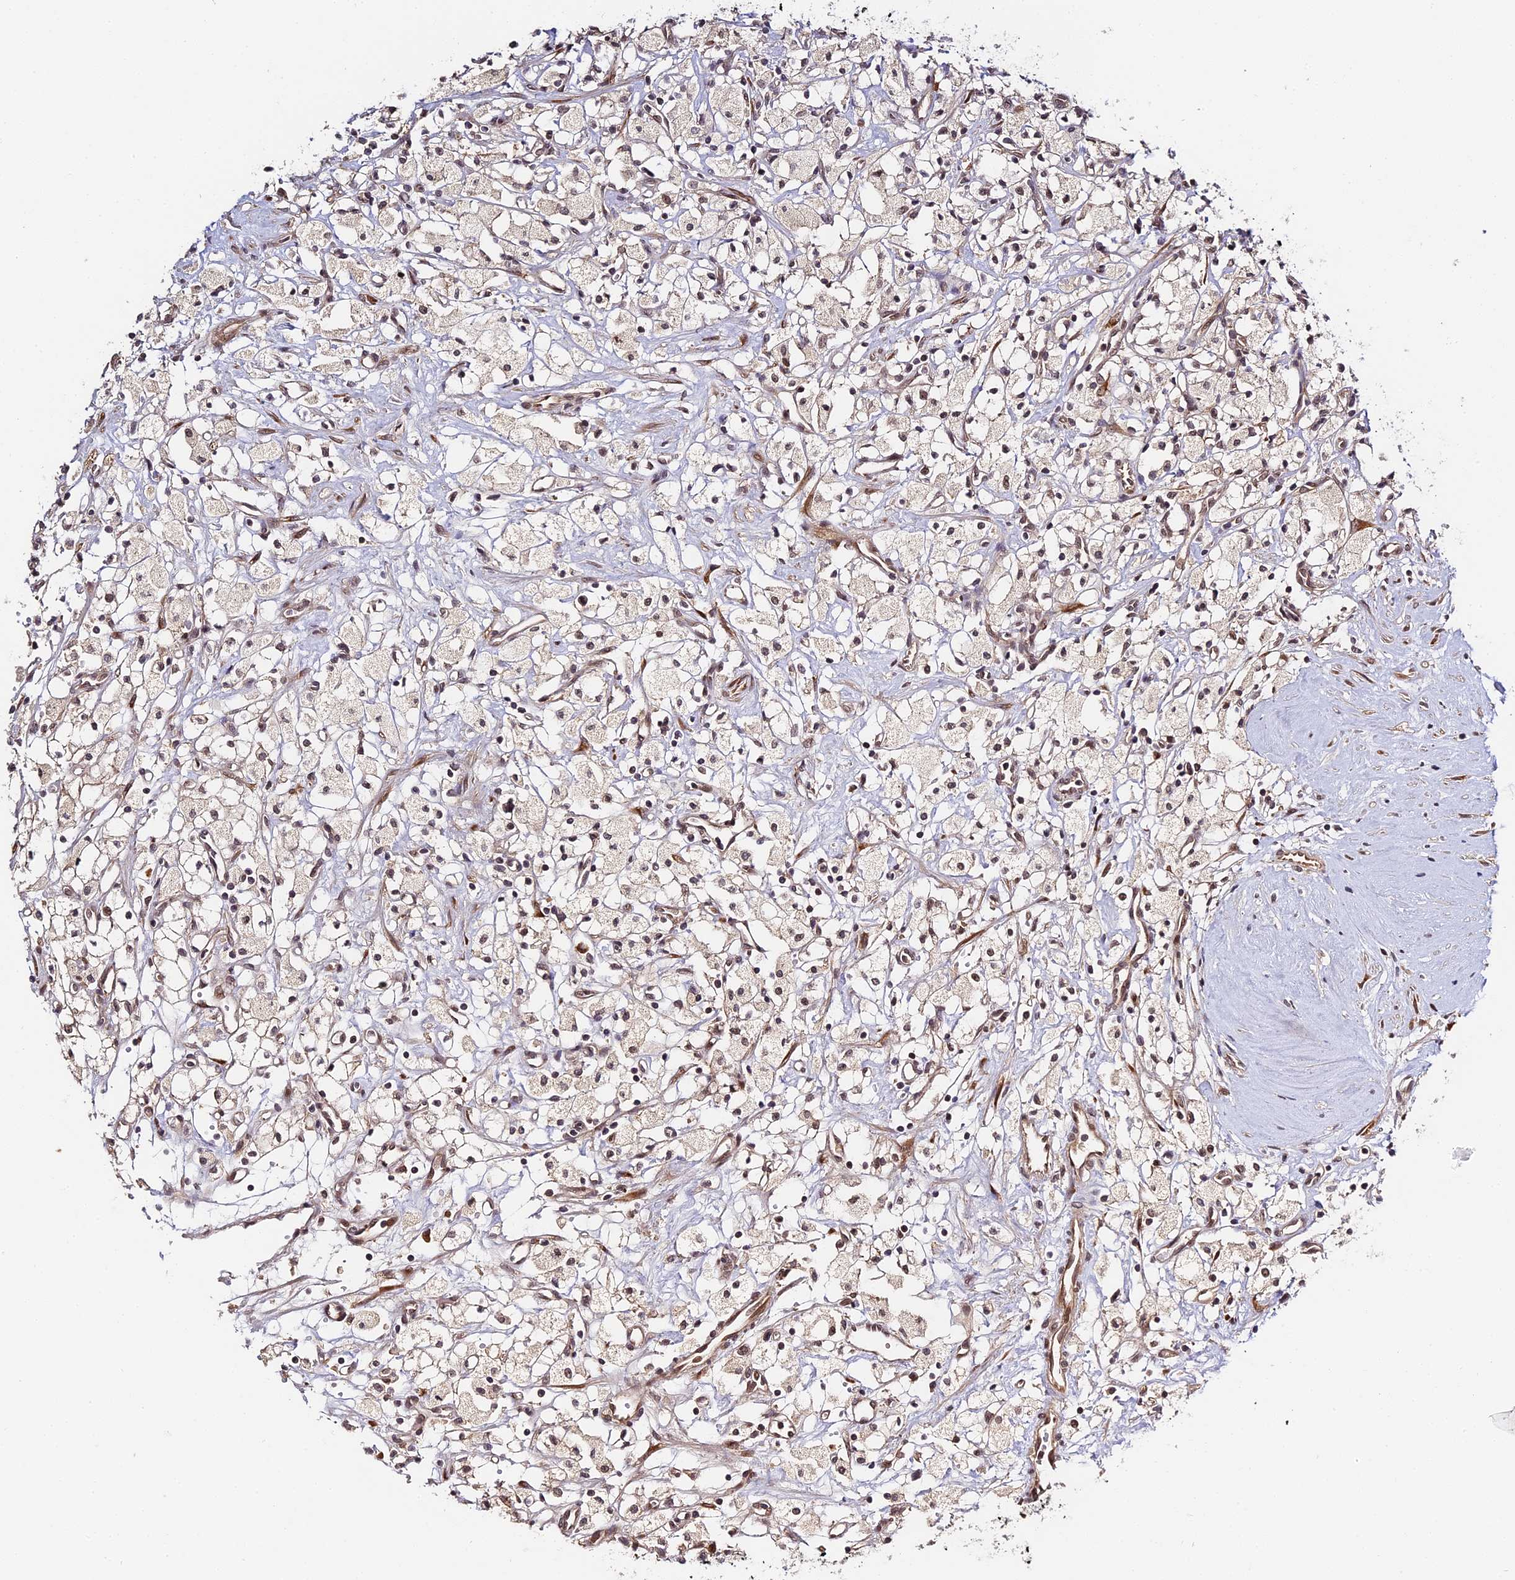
{"staining": {"intensity": "negative", "quantity": "none", "location": "none"}, "tissue": "renal cancer", "cell_type": "Tumor cells", "image_type": "cancer", "snomed": [{"axis": "morphology", "description": "Adenocarcinoma, NOS"}, {"axis": "topography", "description": "Kidney"}], "caption": "Renal cancer (adenocarcinoma) was stained to show a protein in brown. There is no significant expression in tumor cells.", "gene": "IMPACT", "patient": {"sex": "male", "age": 59}}